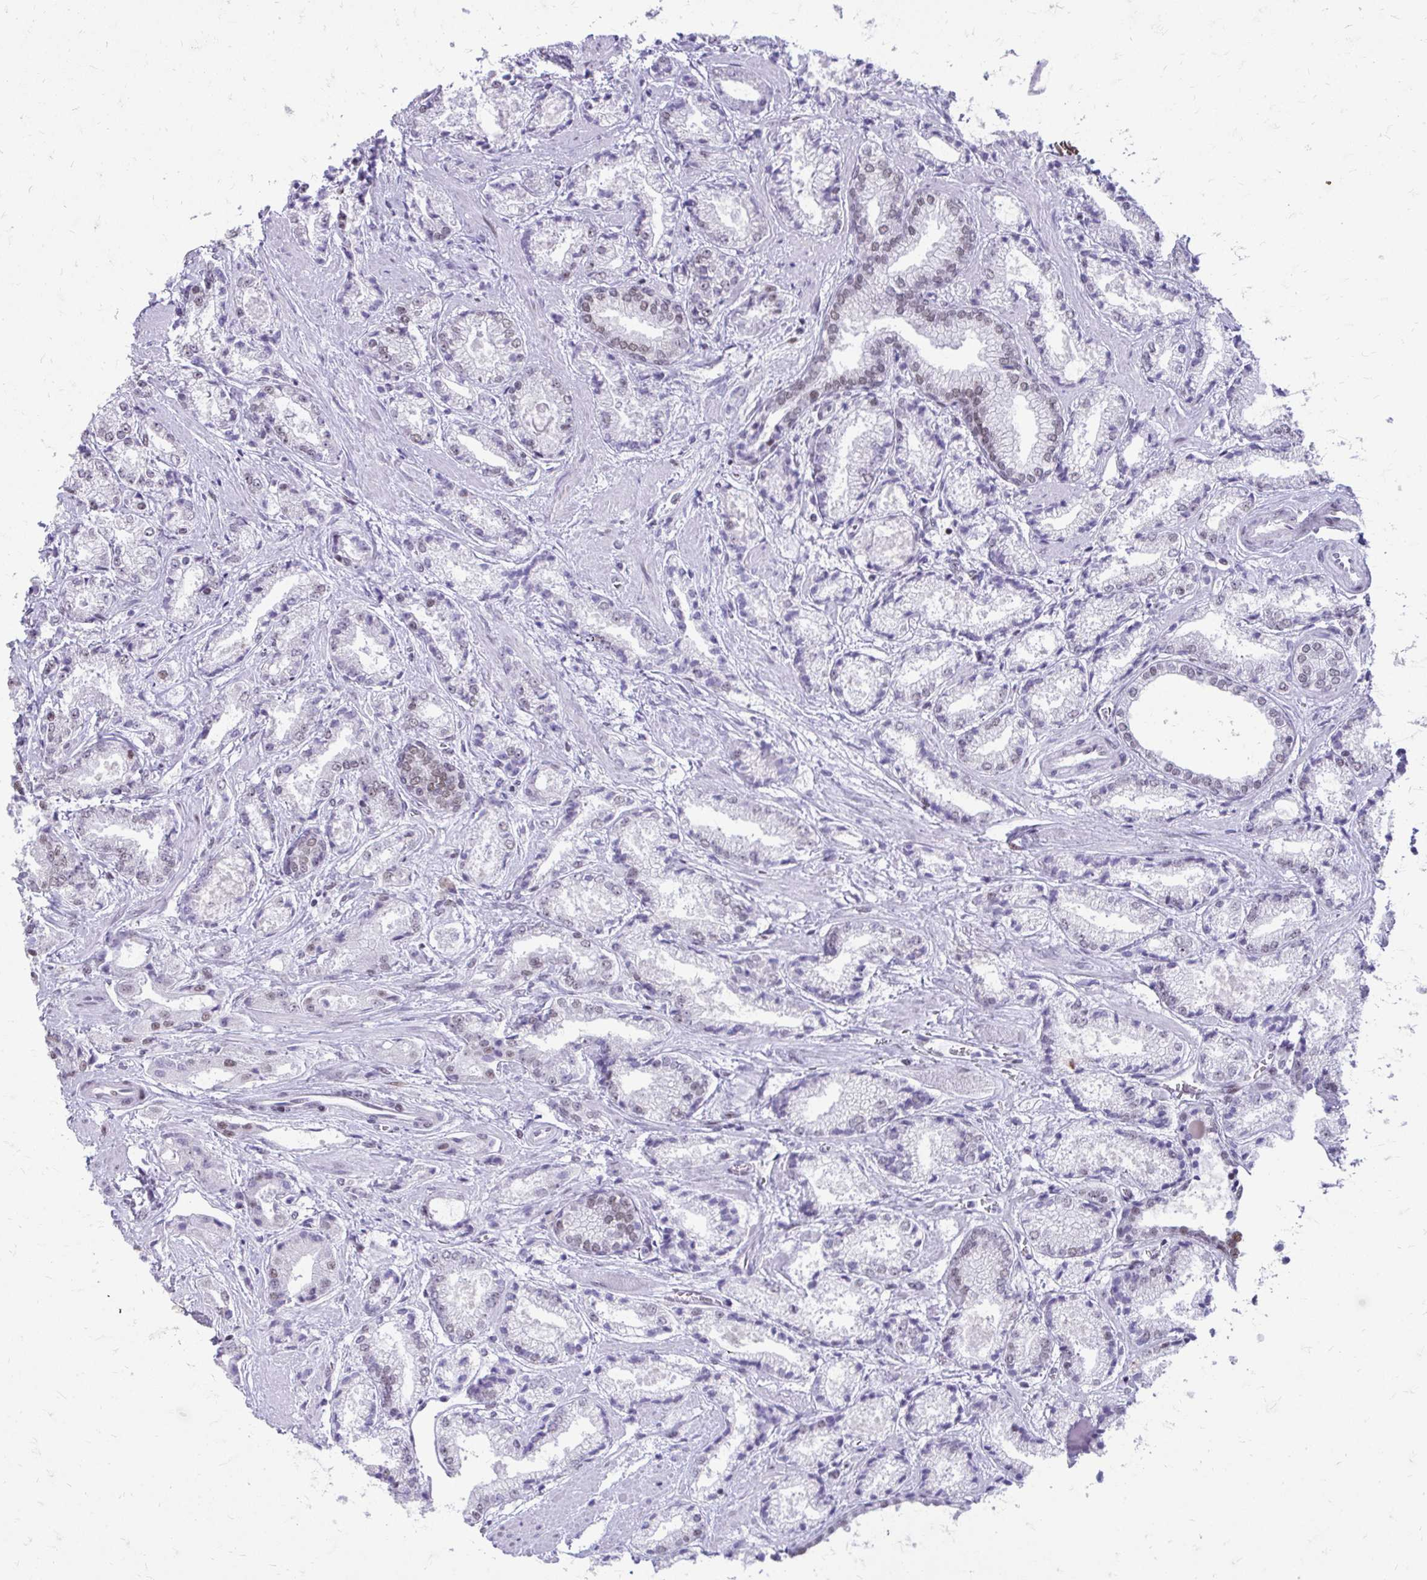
{"staining": {"intensity": "weak", "quantity": "<25%", "location": "nuclear"}, "tissue": "prostate cancer", "cell_type": "Tumor cells", "image_type": "cancer", "snomed": [{"axis": "morphology", "description": "Adenocarcinoma, High grade"}, {"axis": "topography", "description": "Prostate"}], "caption": "DAB (3,3'-diaminobenzidine) immunohistochemical staining of adenocarcinoma (high-grade) (prostate) reveals no significant positivity in tumor cells.", "gene": "SS18", "patient": {"sex": "male", "age": 64}}